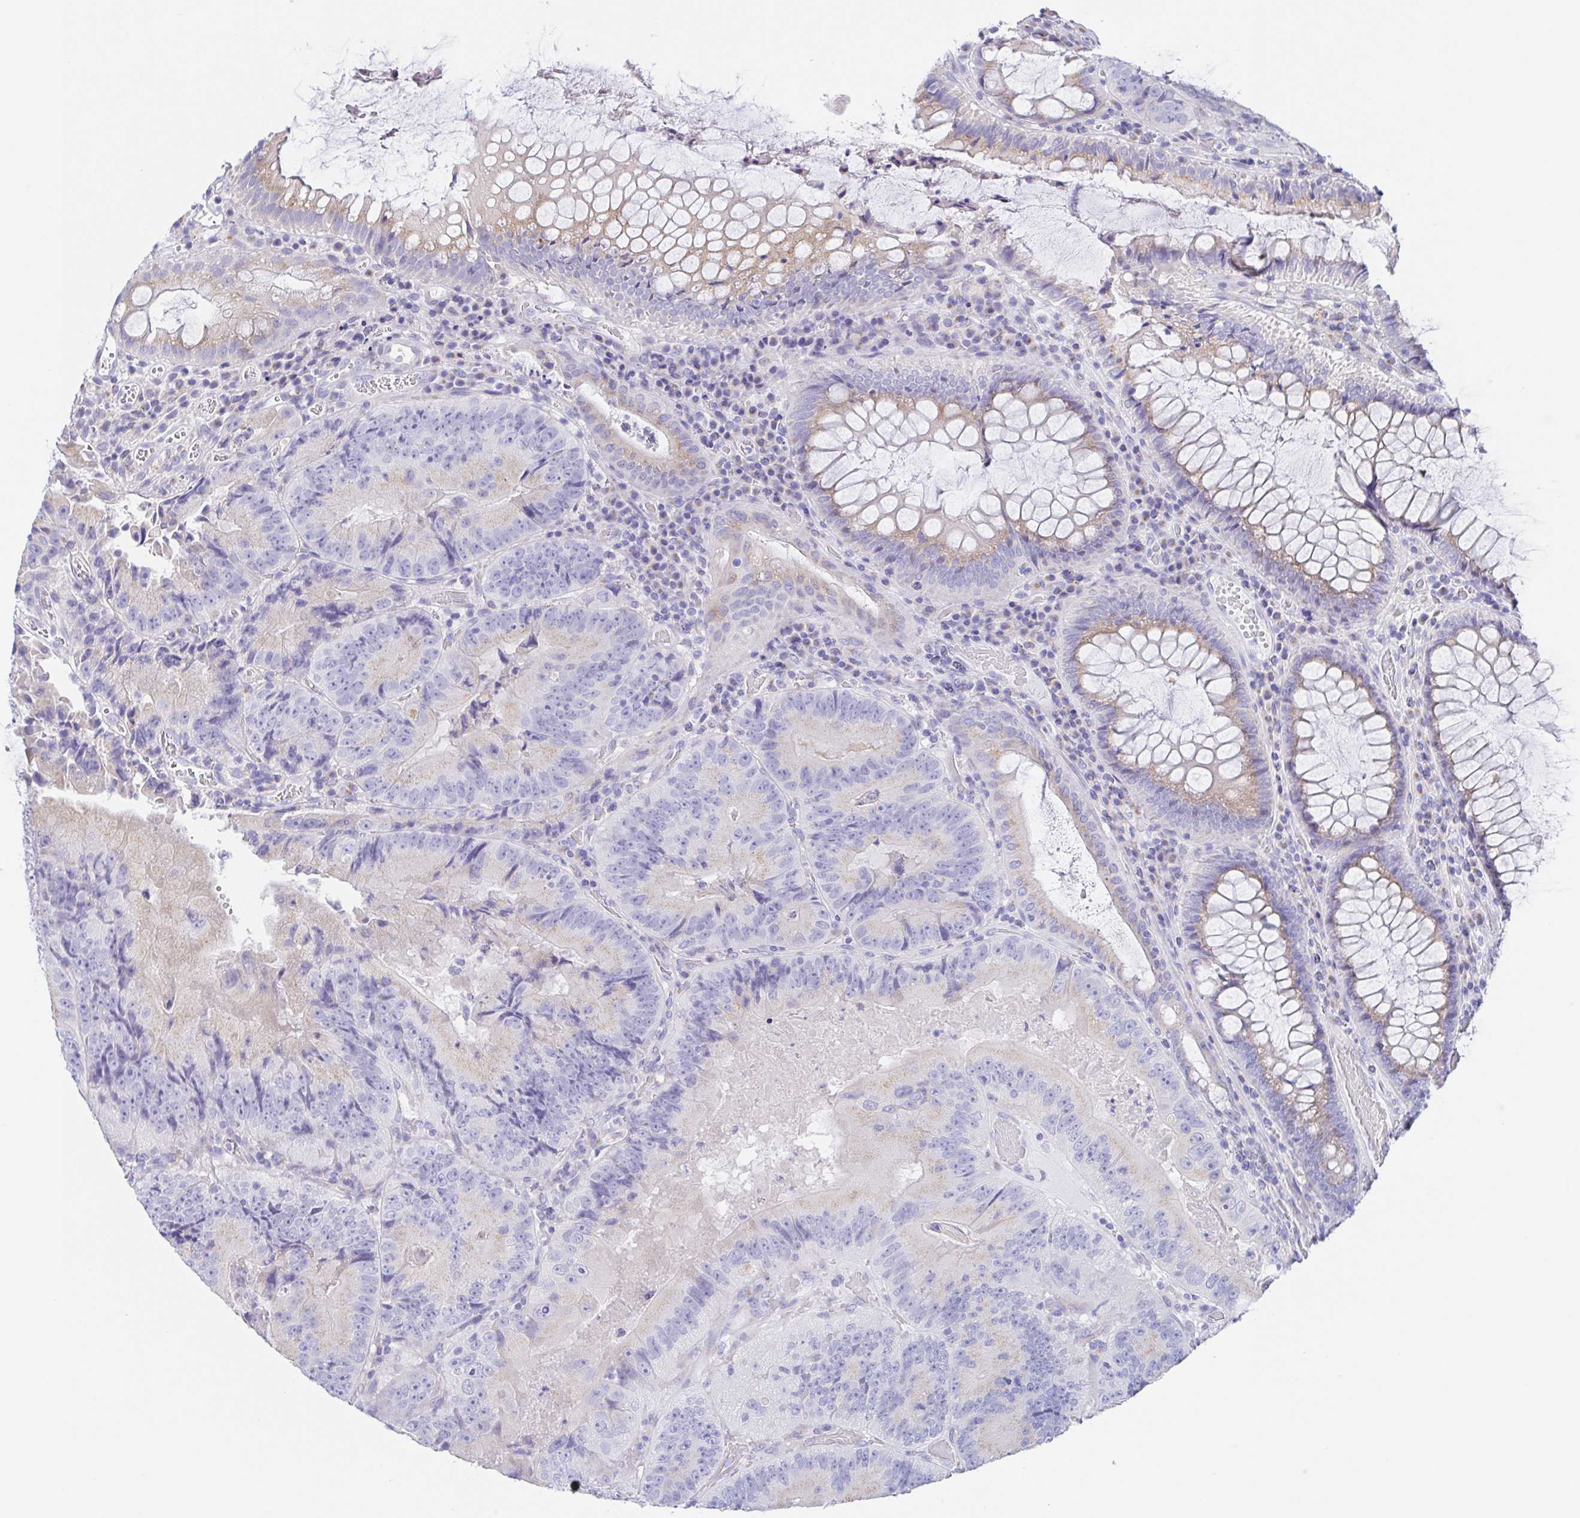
{"staining": {"intensity": "negative", "quantity": "none", "location": "none"}, "tissue": "colorectal cancer", "cell_type": "Tumor cells", "image_type": "cancer", "snomed": [{"axis": "morphology", "description": "Adenocarcinoma, NOS"}, {"axis": "topography", "description": "Colon"}], "caption": "IHC micrograph of human colorectal cancer stained for a protein (brown), which displays no expression in tumor cells. (DAB immunohistochemistry (IHC), high magnification).", "gene": "SCG3", "patient": {"sex": "female", "age": 86}}